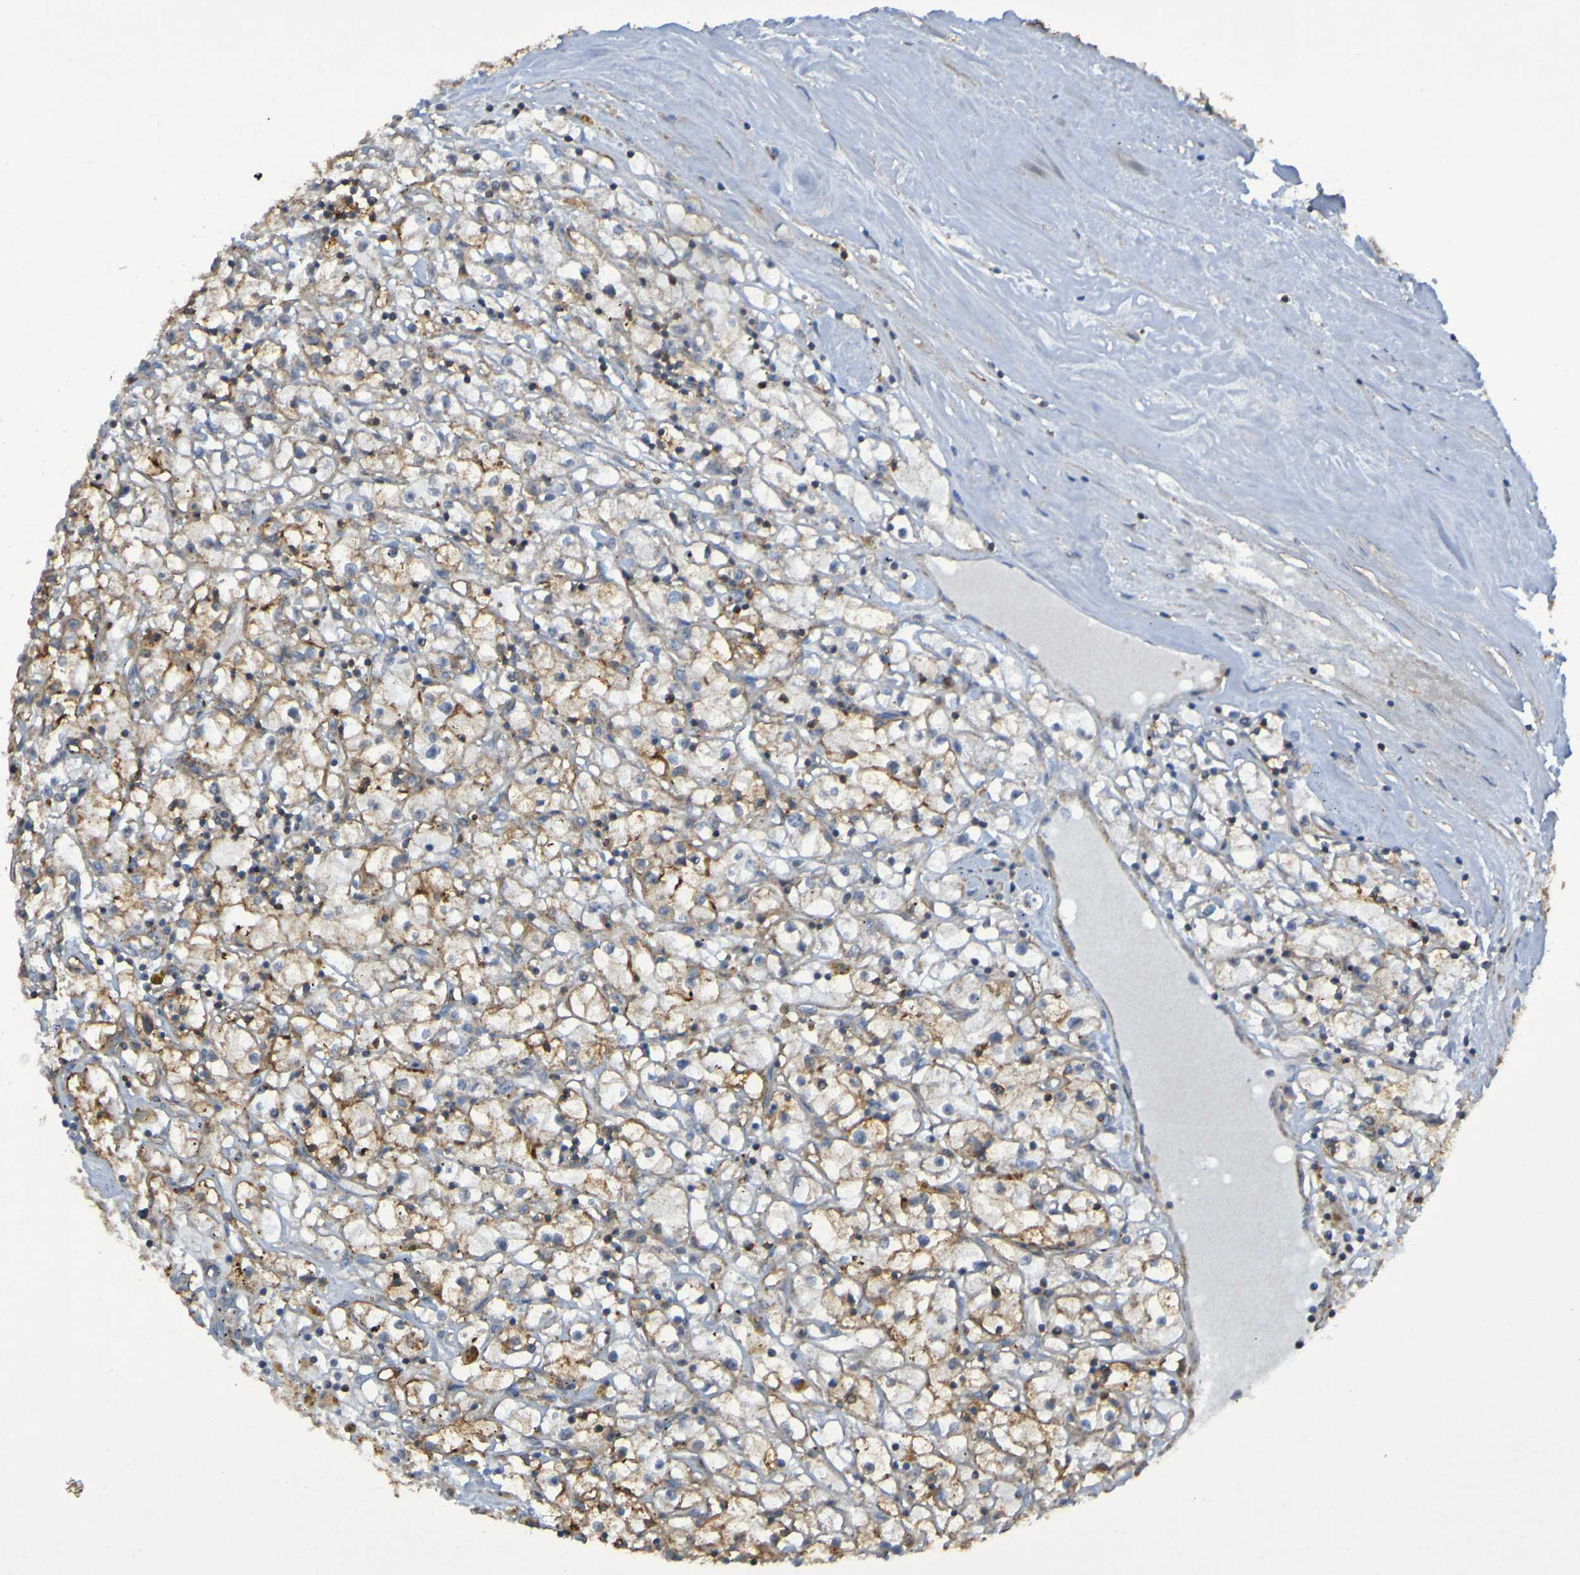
{"staining": {"intensity": "moderate", "quantity": ">75%", "location": "cytoplasmic/membranous"}, "tissue": "renal cancer", "cell_type": "Tumor cells", "image_type": "cancer", "snomed": [{"axis": "morphology", "description": "Adenocarcinoma, NOS"}, {"axis": "topography", "description": "Kidney"}], "caption": "The micrograph demonstrates staining of renal adenocarcinoma, revealing moderate cytoplasmic/membranous protein expression (brown color) within tumor cells. (DAB IHC, brown staining for protein, blue staining for nuclei).", "gene": "PDGFB", "patient": {"sex": "male", "age": 56}}